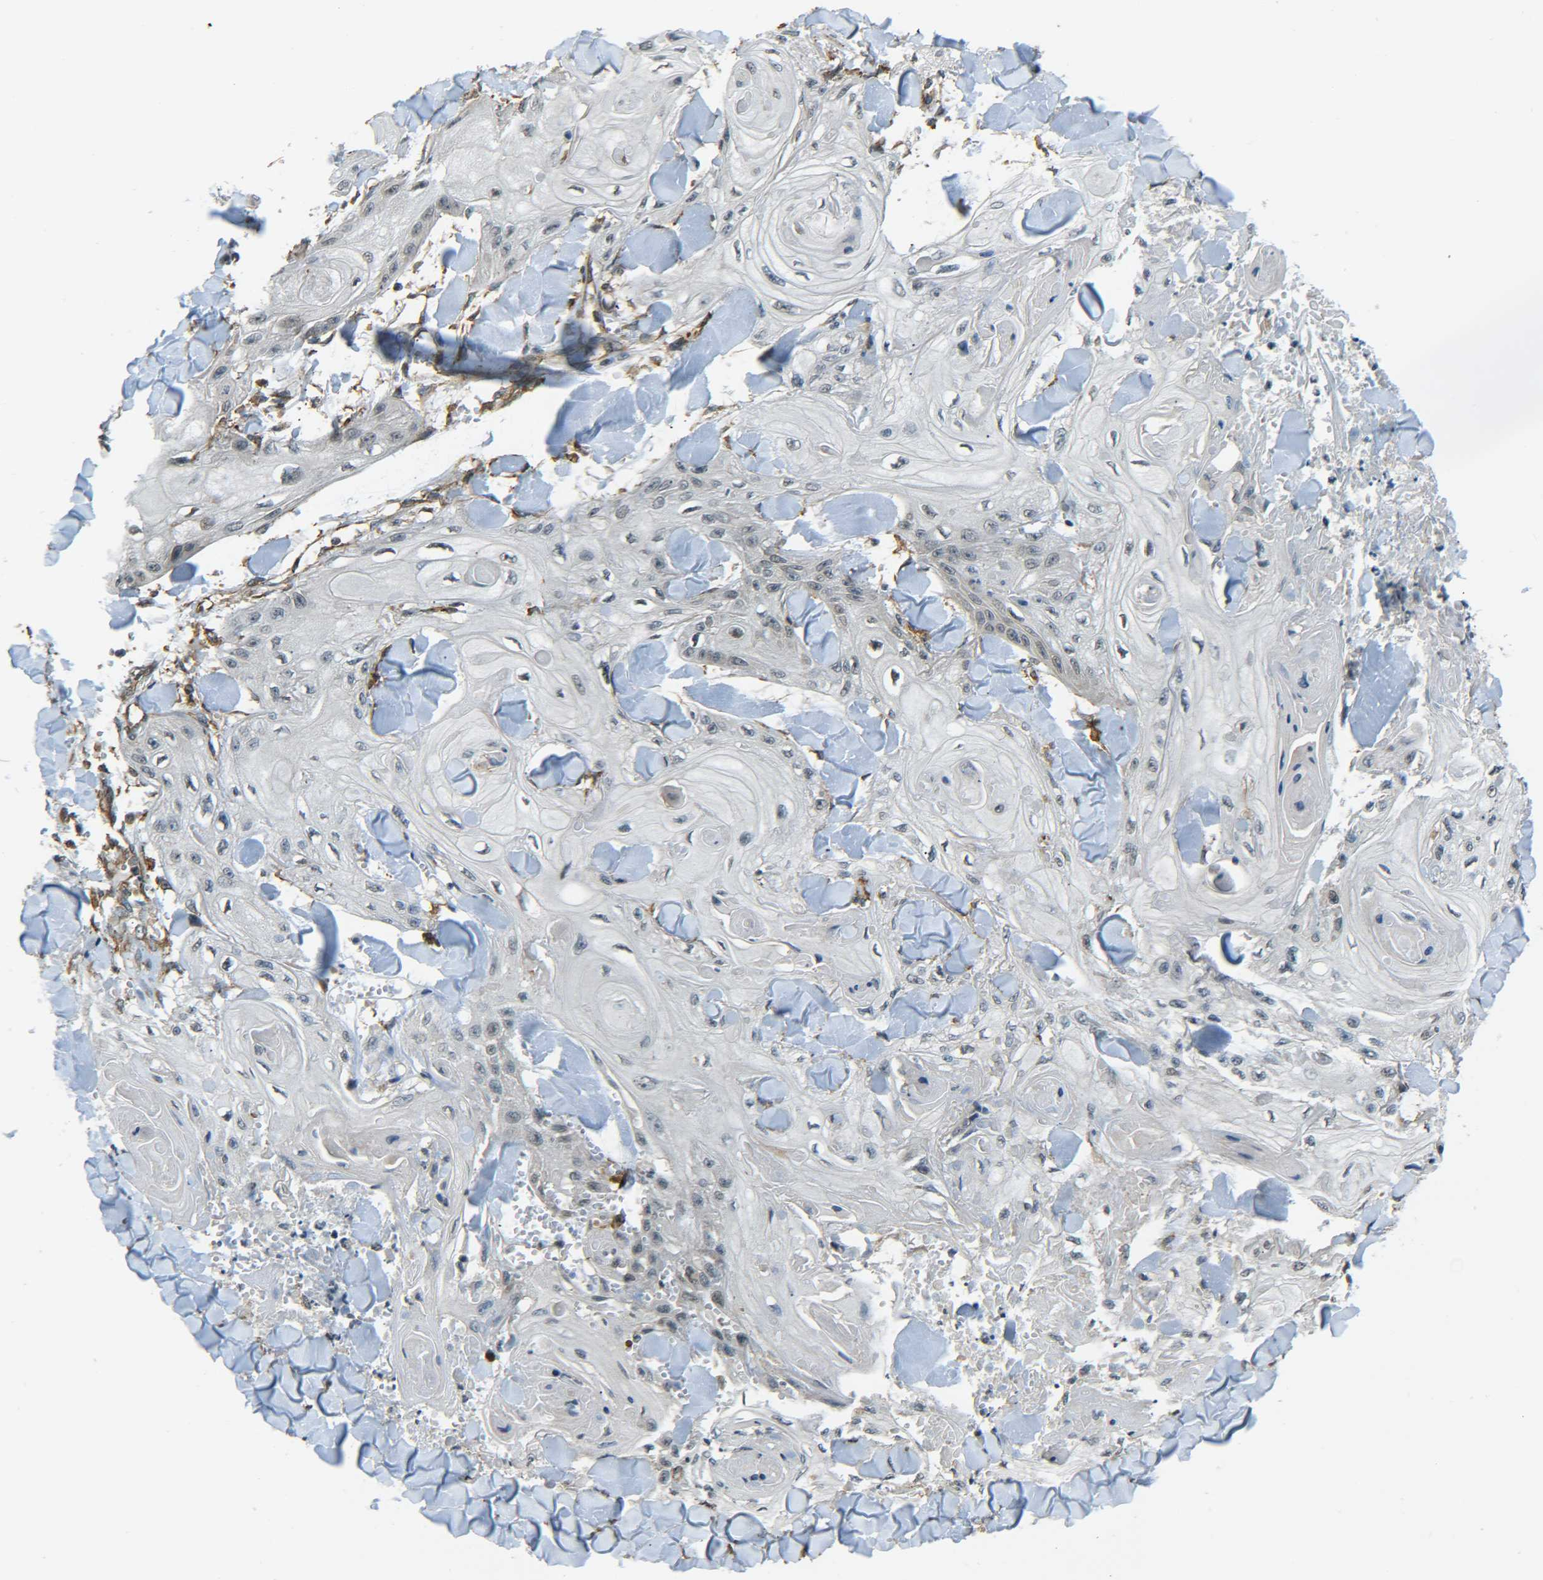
{"staining": {"intensity": "negative", "quantity": "none", "location": "none"}, "tissue": "skin cancer", "cell_type": "Tumor cells", "image_type": "cancer", "snomed": [{"axis": "morphology", "description": "Squamous cell carcinoma, NOS"}, {"axis": "topography", "description": "Skin"}], "caption": "Squamous cell carcinoma (skin) was stained to show a protein in brown. There is no significant positivity in tumor cells.", "gene": "DAB2", "patient": {"sex": "male", "age": 74}}